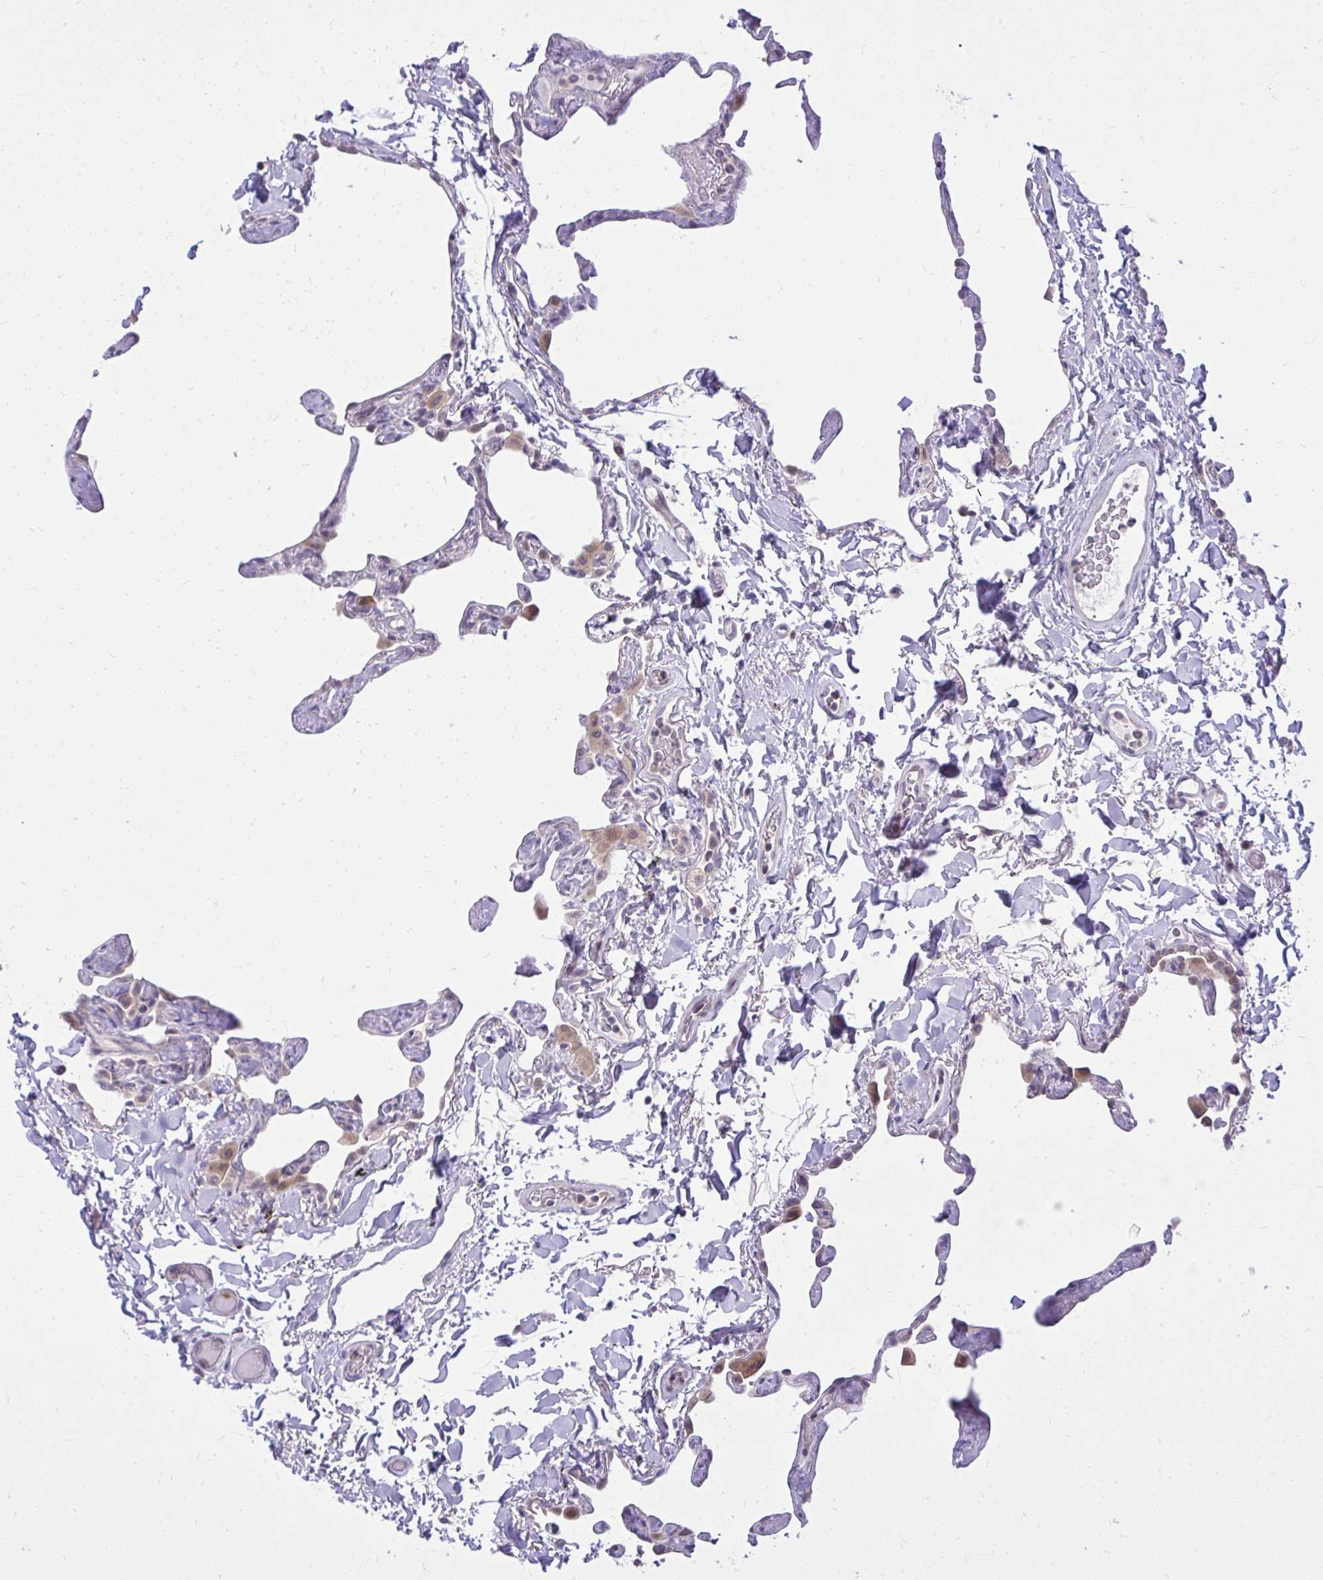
{"staining": {"intensity": "weak", "quantity": "<25%", "location": "cytoplasmic/membranous"}, "tissue": "lung", "cell_type": "Alveolar cells", "image_type": "normal", "snomed": [{"axis": "morphology", "description": "Normal tissue, NOS"}, {"axis": "topography", "description": "Lung"}], "caption": "Immunohistochemistry of normal lung reveals no staining in alveolar cells.", "gene": "DPY19L1", "patient": {"sex": "male", "age": 65}}